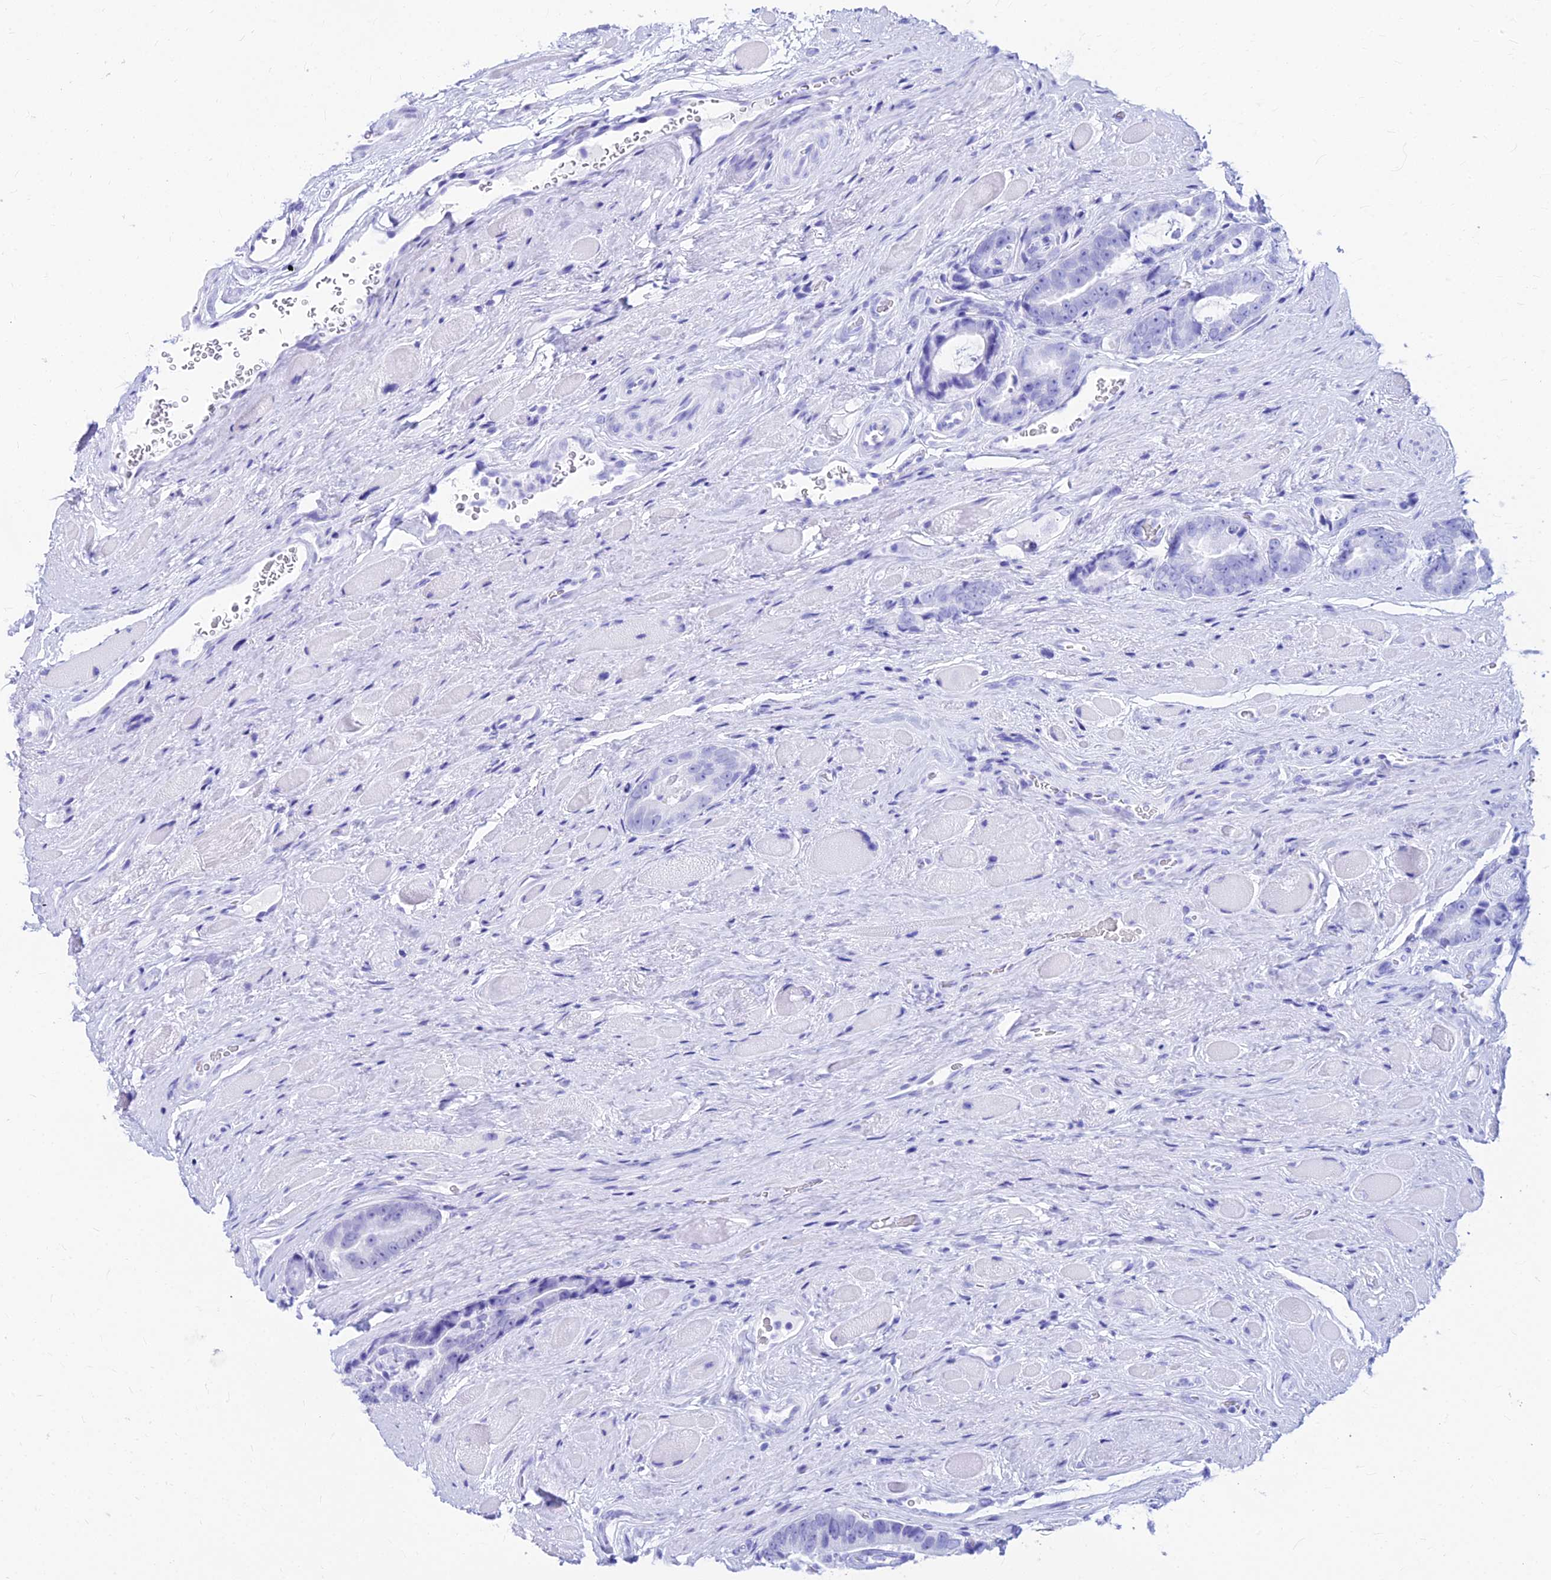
{"staining": {"intensity": "negative", "quantity": "none", "location": "none"}, "tissue": "prostate cancer", "cell_type": "Tumor cells", "image_type": "cancer", "snomed": [{"axis": "morphology", "description": "Adenocarcinoma, High grade"}, {"axis": "topography", "description": "Prostate"}], "caption": "DAB immunohistochemical staining of human prostate high-grade adenocarcinoma reveals no significant expression in tumor cells. (DAB (3,3'-diaminobenzidine) IHC, high magnification).", "gene": "FDX2", "patient": {"sex": "male", "age": 72}}